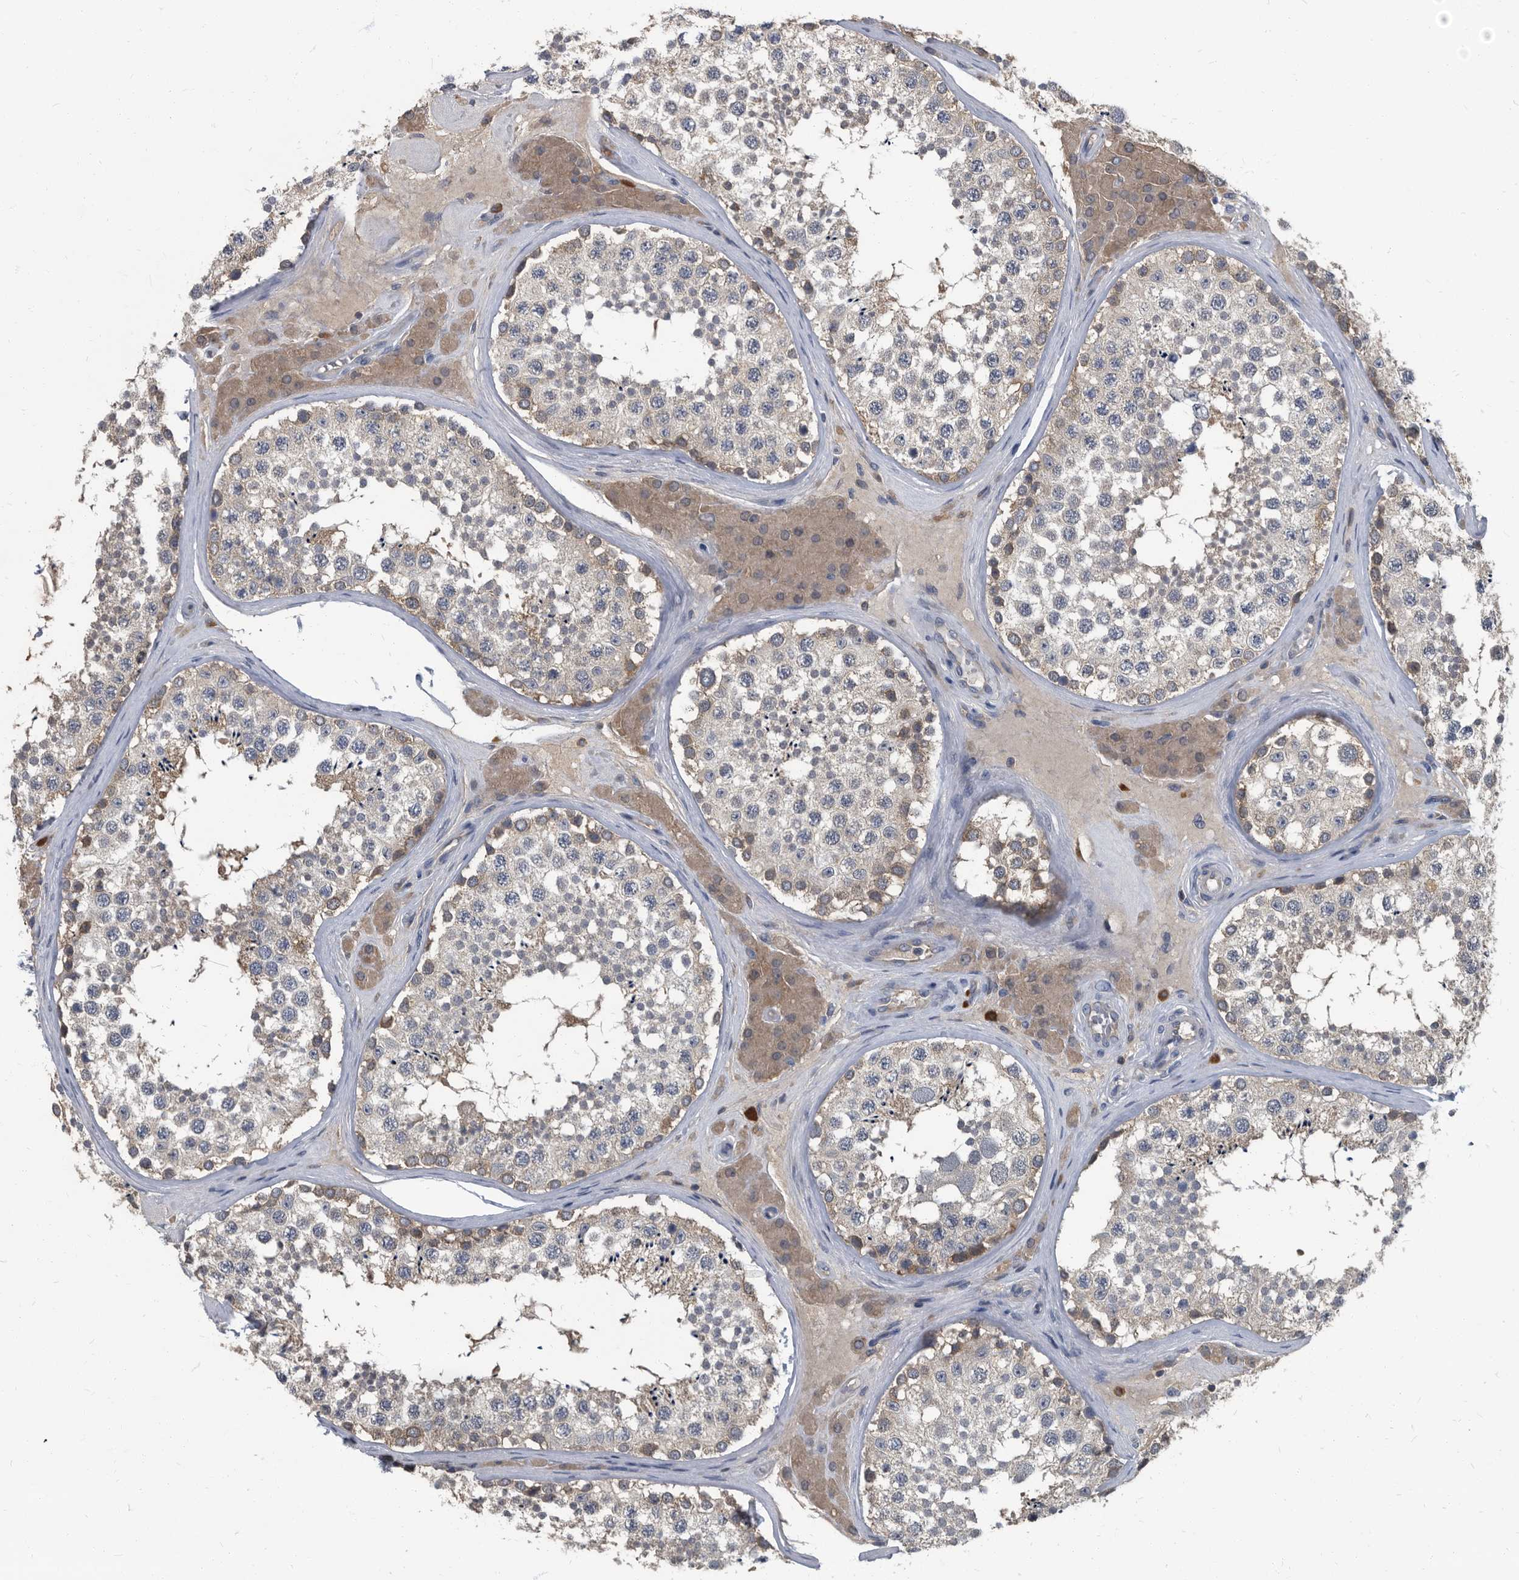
{"staining": {"intensity": "moderate", "quantity": "<25%", "location": "cytoplasmic/membranous"}, "tissue": "testis", "cell_type": "Cells in seminiferous ducts", "image_type": "normal", "snomed": [{"axis": "morphology", "description": "Normal tissue, NOS"}, {"axis": "topography", "description": "Testis"}], "caption": "Immunohistochemistry (IHC) staining of benign testis, which reveals low levels of moderate cytoplasmic/membranous staining in approximately <25% of cells in seminiferous ducts indicating moderate cytoplasmic/membranous protein positivity. The staining was performed using DAB (3,3'-diaminobenzidine) (brown) for protein detection and nuclei were counterstained in hematoxylin (blue).", "gene": "CDV3", "patient": {"sex": "male", "age": 46}}